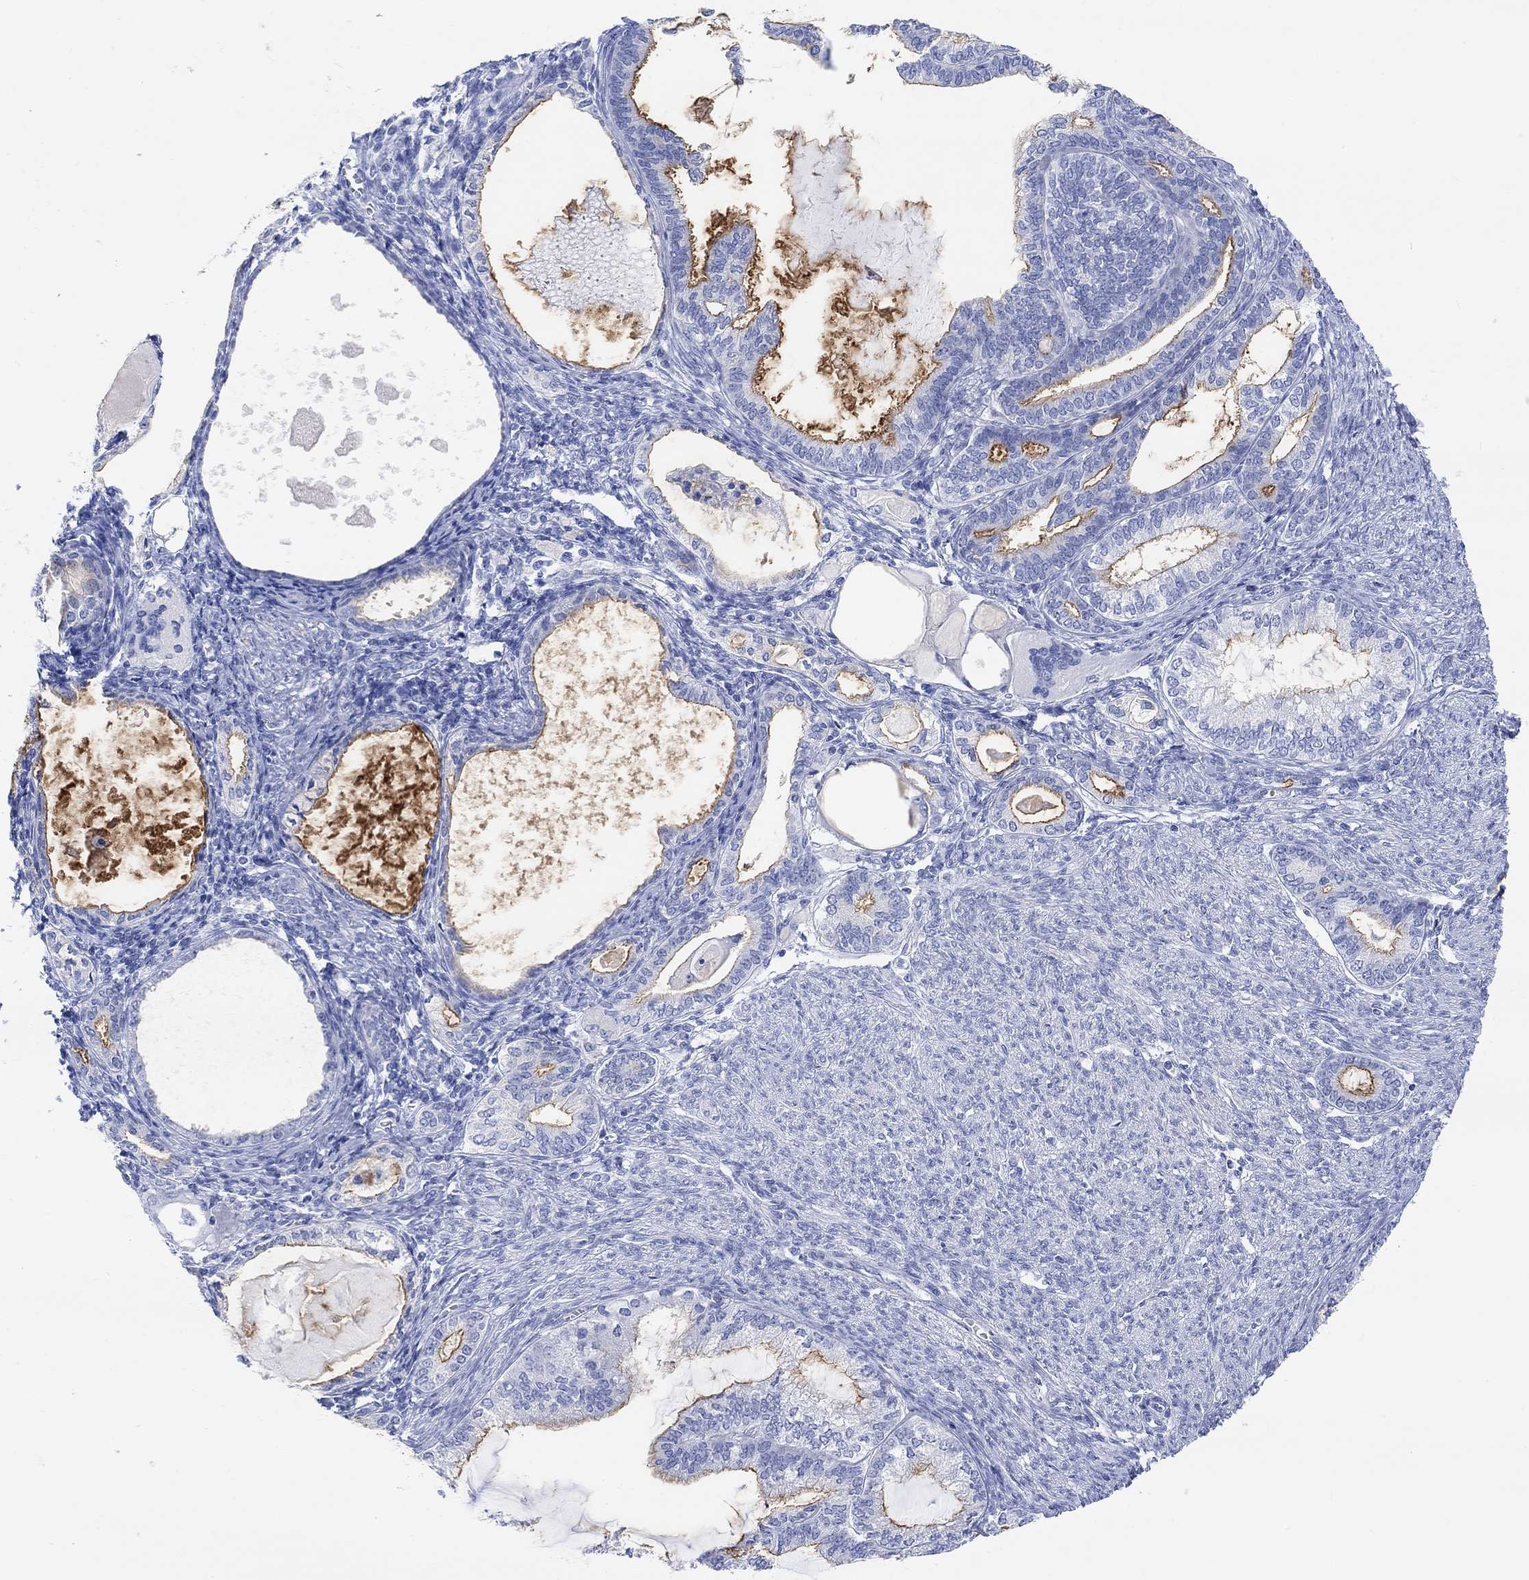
{"staining": {"intensity": "strong", "quantity": "<25%", "location": "cytoplasmic/membranous"}, "tissue": "endometrial cancer", "cell_type": "Tumor cells", "image_type": "cancer", "snomed": [{"axis": "morphology", "description": "Adenocarcinoma, NOS"}, {"axis": "topography", "description": "Endometrium"}], "caption": "Protein staining shows strong cytoplasmic/membranous positivity in about <25% of tumor cells in endometrial cancer. (DAB = brown stain, brightfield microscopy at high magnification).", "gene": "XIRP2", "patient": {"sex": "female", "age": 86}}